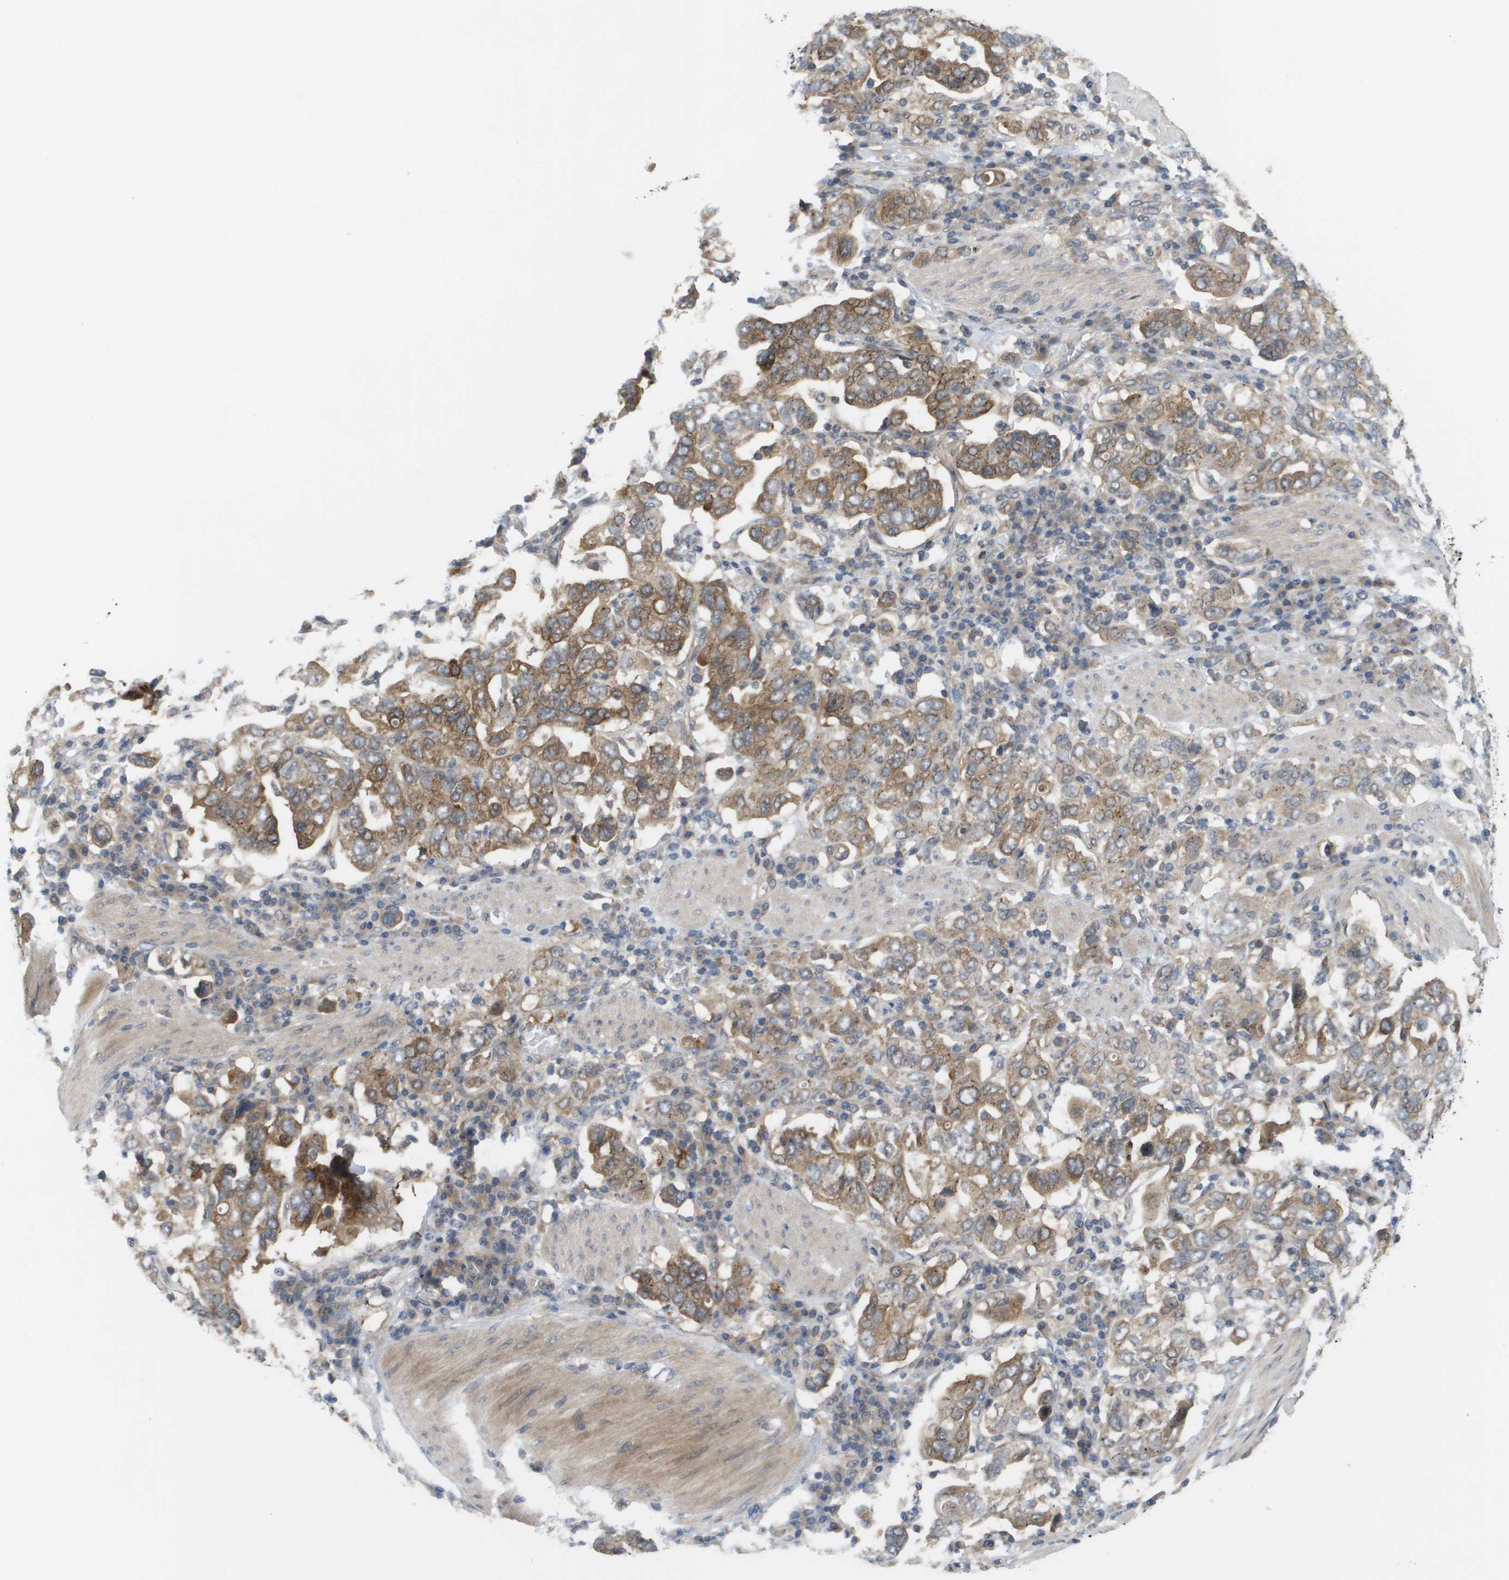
{"staining": {"intensity": "moderate", "quantity": ">75%", "location": "cytoplasmic/membranous"}, "tissue": "stomach cancer", "cell_type": "Tumor cells", "image_type": "cancer", "snomed": [{"axis": "morphology", "description": "Adenocarcinoma, NOS"}, {"axis": "topography", "description": "Stomach, upper"}], "caption": "Immunohistochemical staining of human stomach cancer demonstrates moderate cytoplasmic/membranous protein expression in about >75% of tumor cells.", "gene": "CTPS2", "patient": {"sex": "male", "age": 62}}